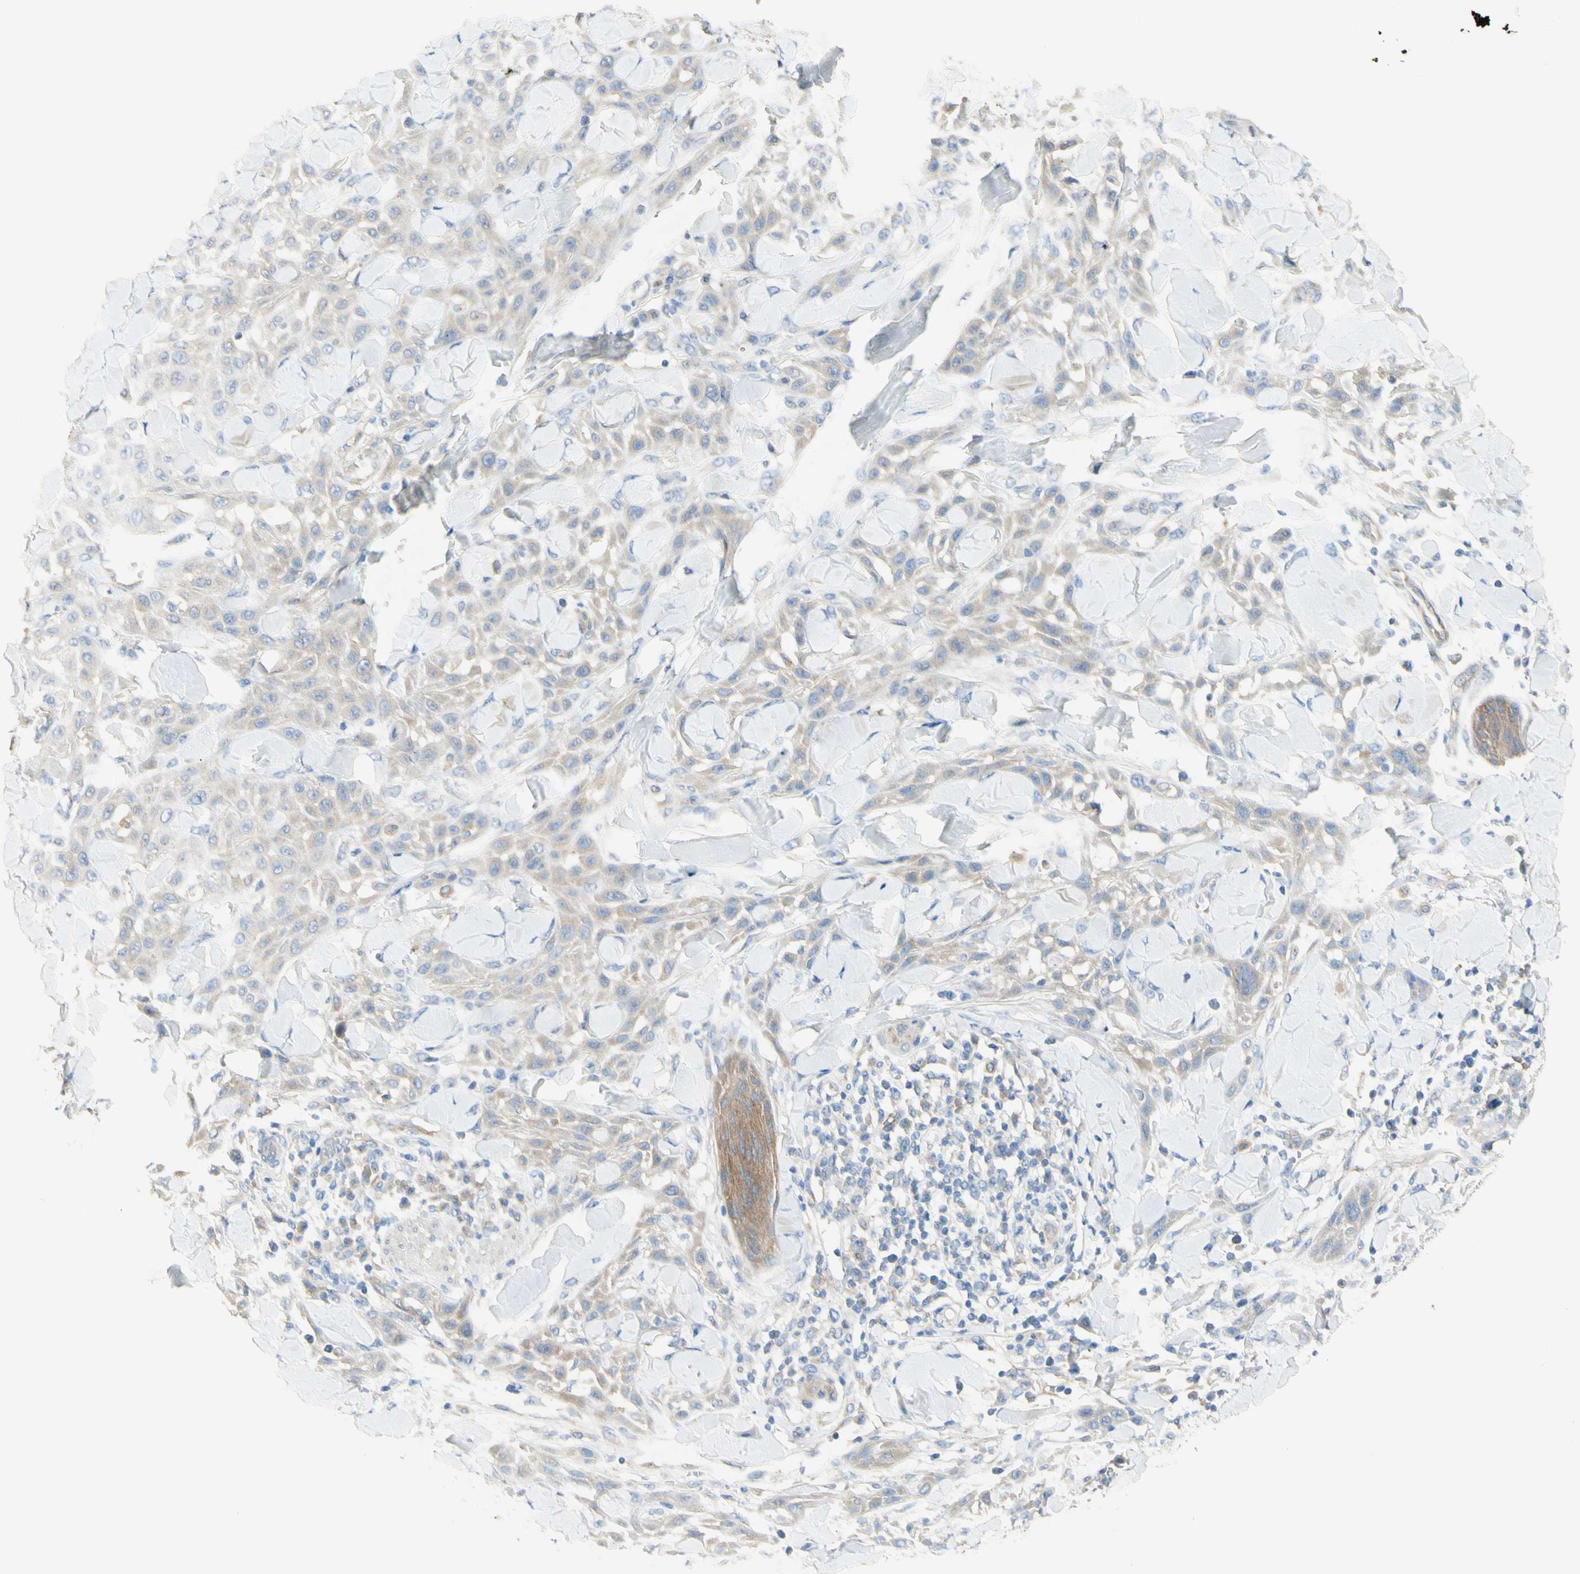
{"staining": {"intensity": "weak", "quantity": ">75%", "location": "cytoplasmic/membranous"}, "tissue": "skin cancer", "cell_type": "Tumor cells", "image_type": "cancer", "snomed": [{"axis": "morphology", "description": "Squamous cell carcinoma, NOS"}, {"axis": "topography", "description": "Skin"}], "caption": "Squamous cell carcinoma (skin) stained with a brown dye displays weak cytoplasmic/membranous positive staining in about >75% of tumor cells.", "gene": "DYNC1H1", "patient": {"sex": "male", "age": 24}}